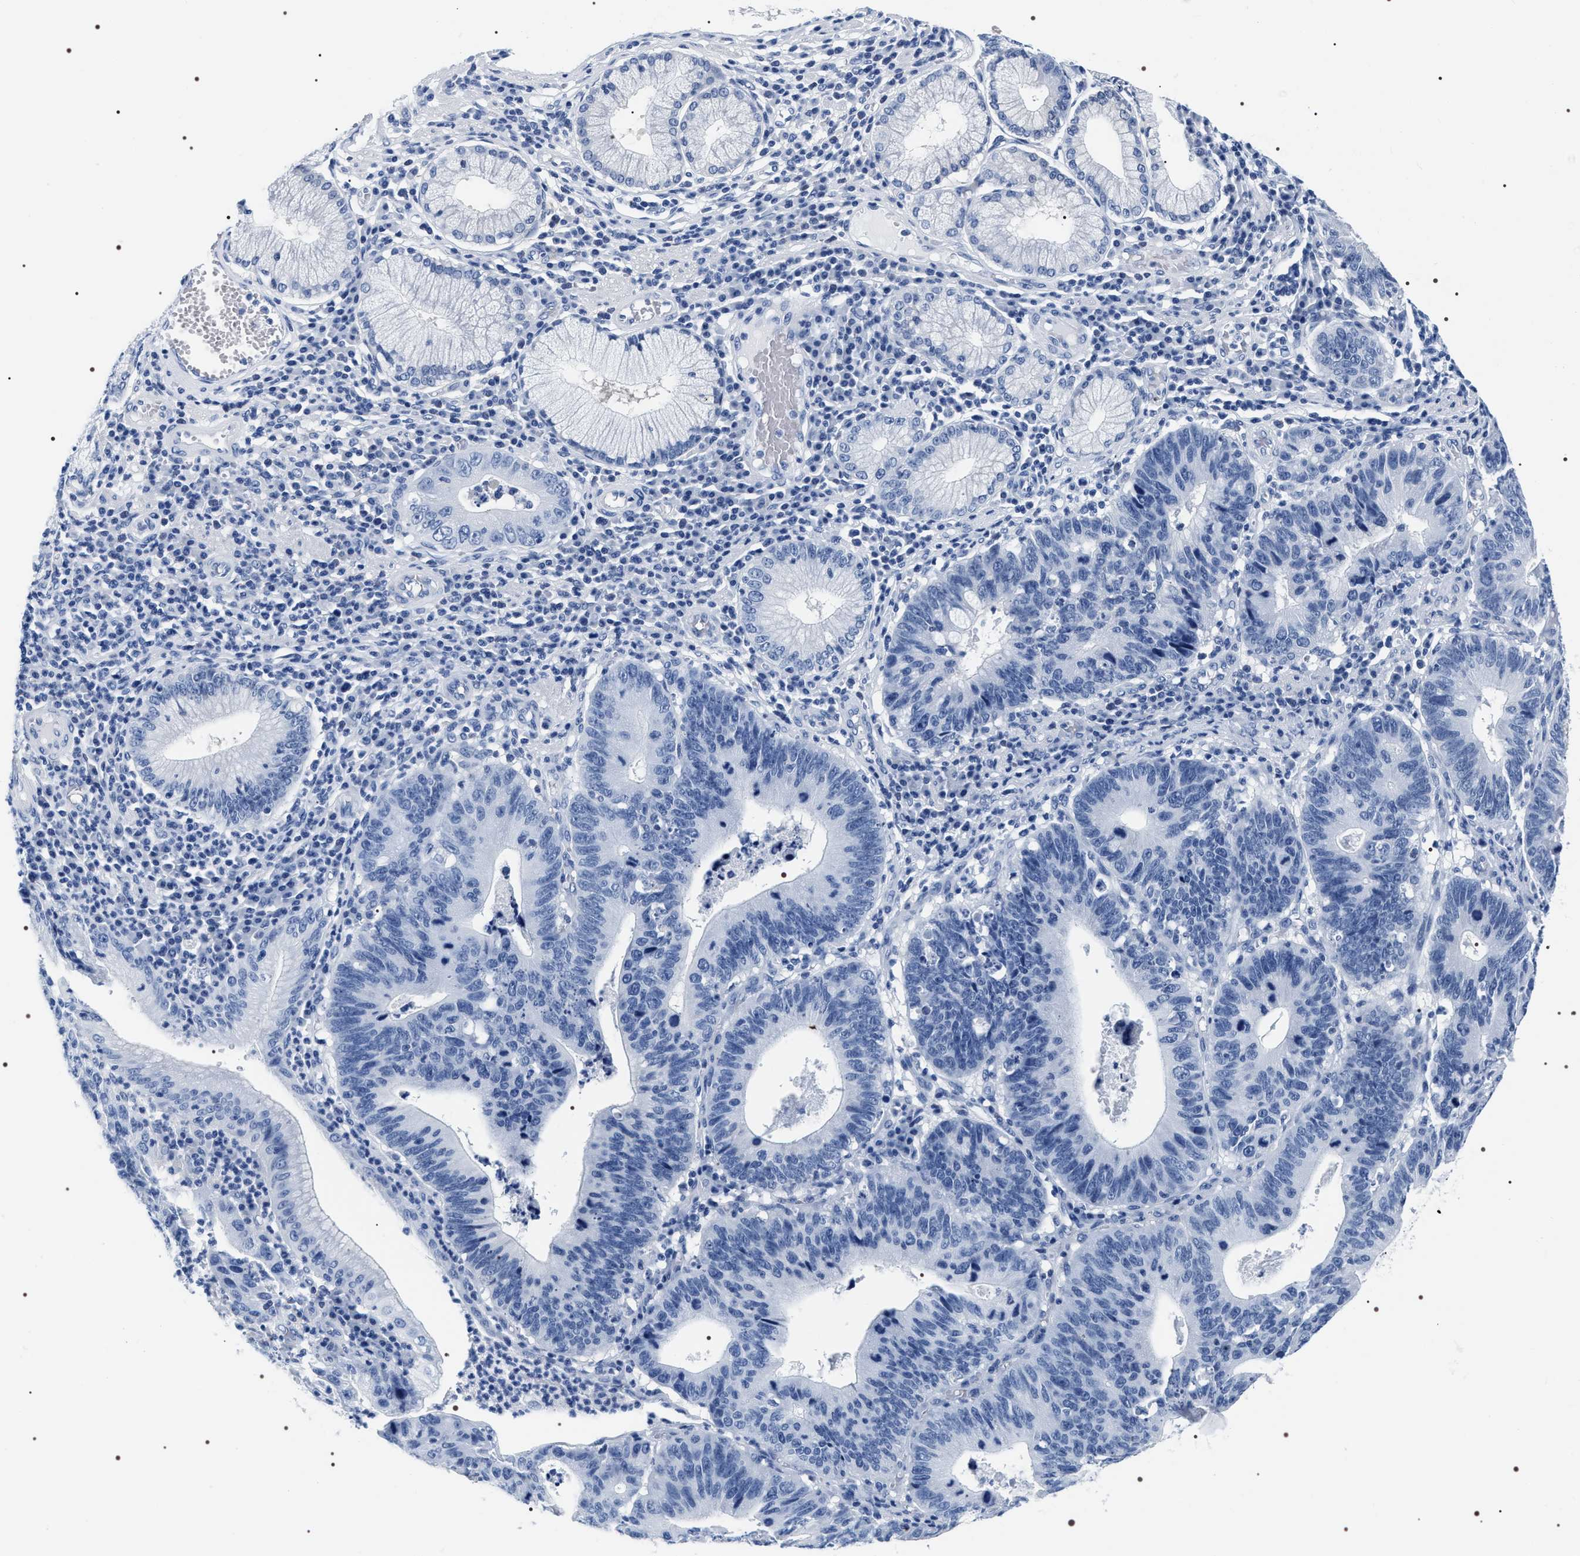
{"staining": {"intensity": "negative", "quantity": "none", "location": "none"}, "tissue": "stomach cancer", "cell_type": "Tumor cells", "image_type": "cancer", "snomed": [{"axis": "morphology", "description": "Adenocarcinoma, NOS"}, {"axis": "topography", "description": "Stomach"}], "caption": "Histopathology image shows no protein positivity in tumor cells of stomach cancer (adenocarcinoma) tissue.", "gene": "ADH4", "patient": {"sex": "male", "age": 59}}